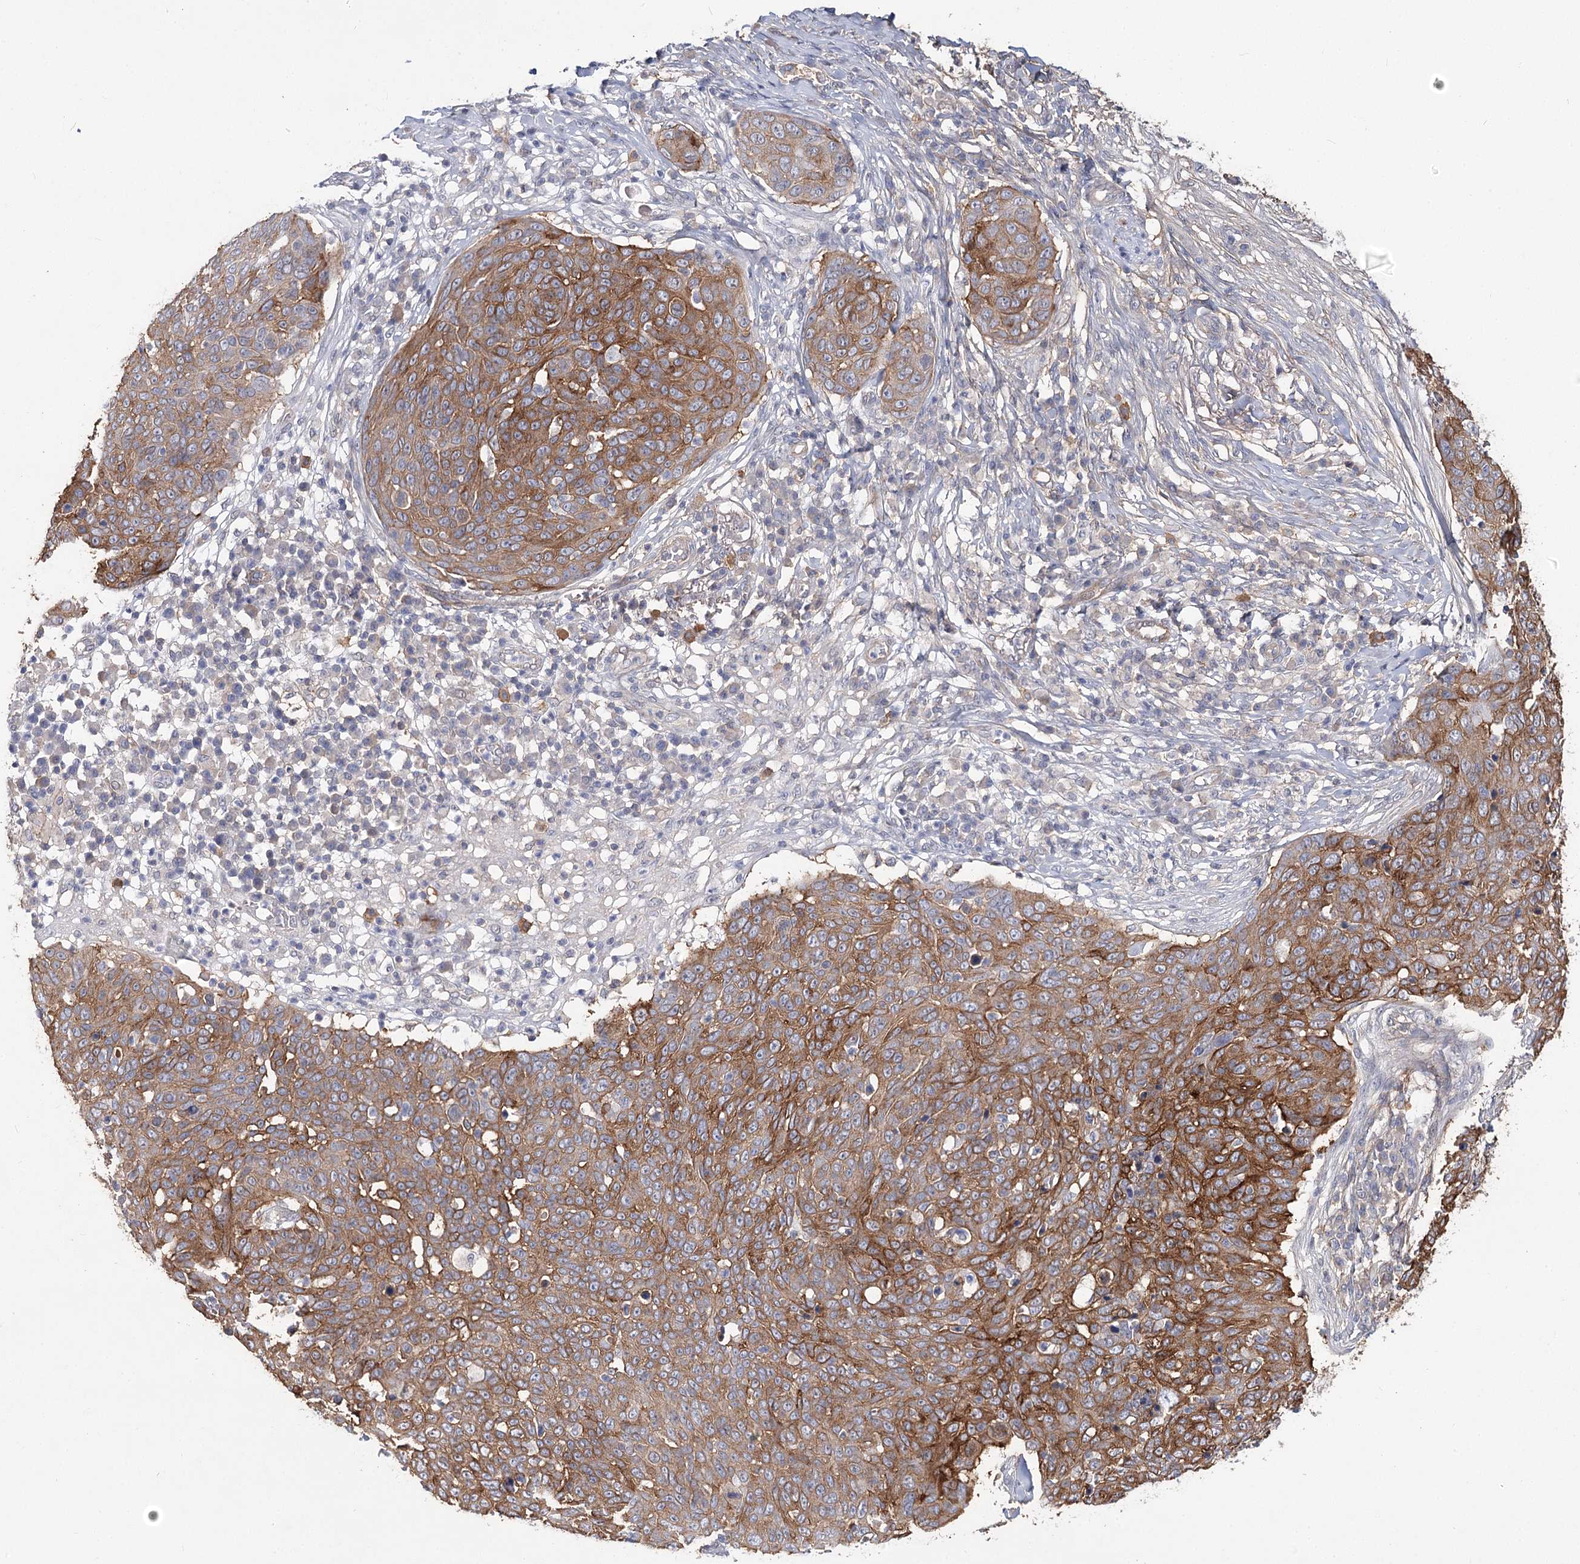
{"staining": {"intensity": "moderate", "quantity": ">75%", "location": "cytoplasmic/membranous"}, "tissue": "skin cancer", "cell_type": "Tumor cells", "image_type": "cancer", "snomed": [{"axis": "morphology", "description": "Squamous cell carcinoma in situ, NOS"}, {"axis": "morphology", "description": "Squamous cell carcinoma, NOS"}, {"axis": "topography", "description": "Skin"}], "caption": "Immunohistochemical staining of human skin squamous cell carcinoma in situ demonstrates moderate cytoplasmic/membranous protein expression in about >75% of tumor cells.", "gene": "TMEM218", "patient": {"sex": "male", "age": 93}}